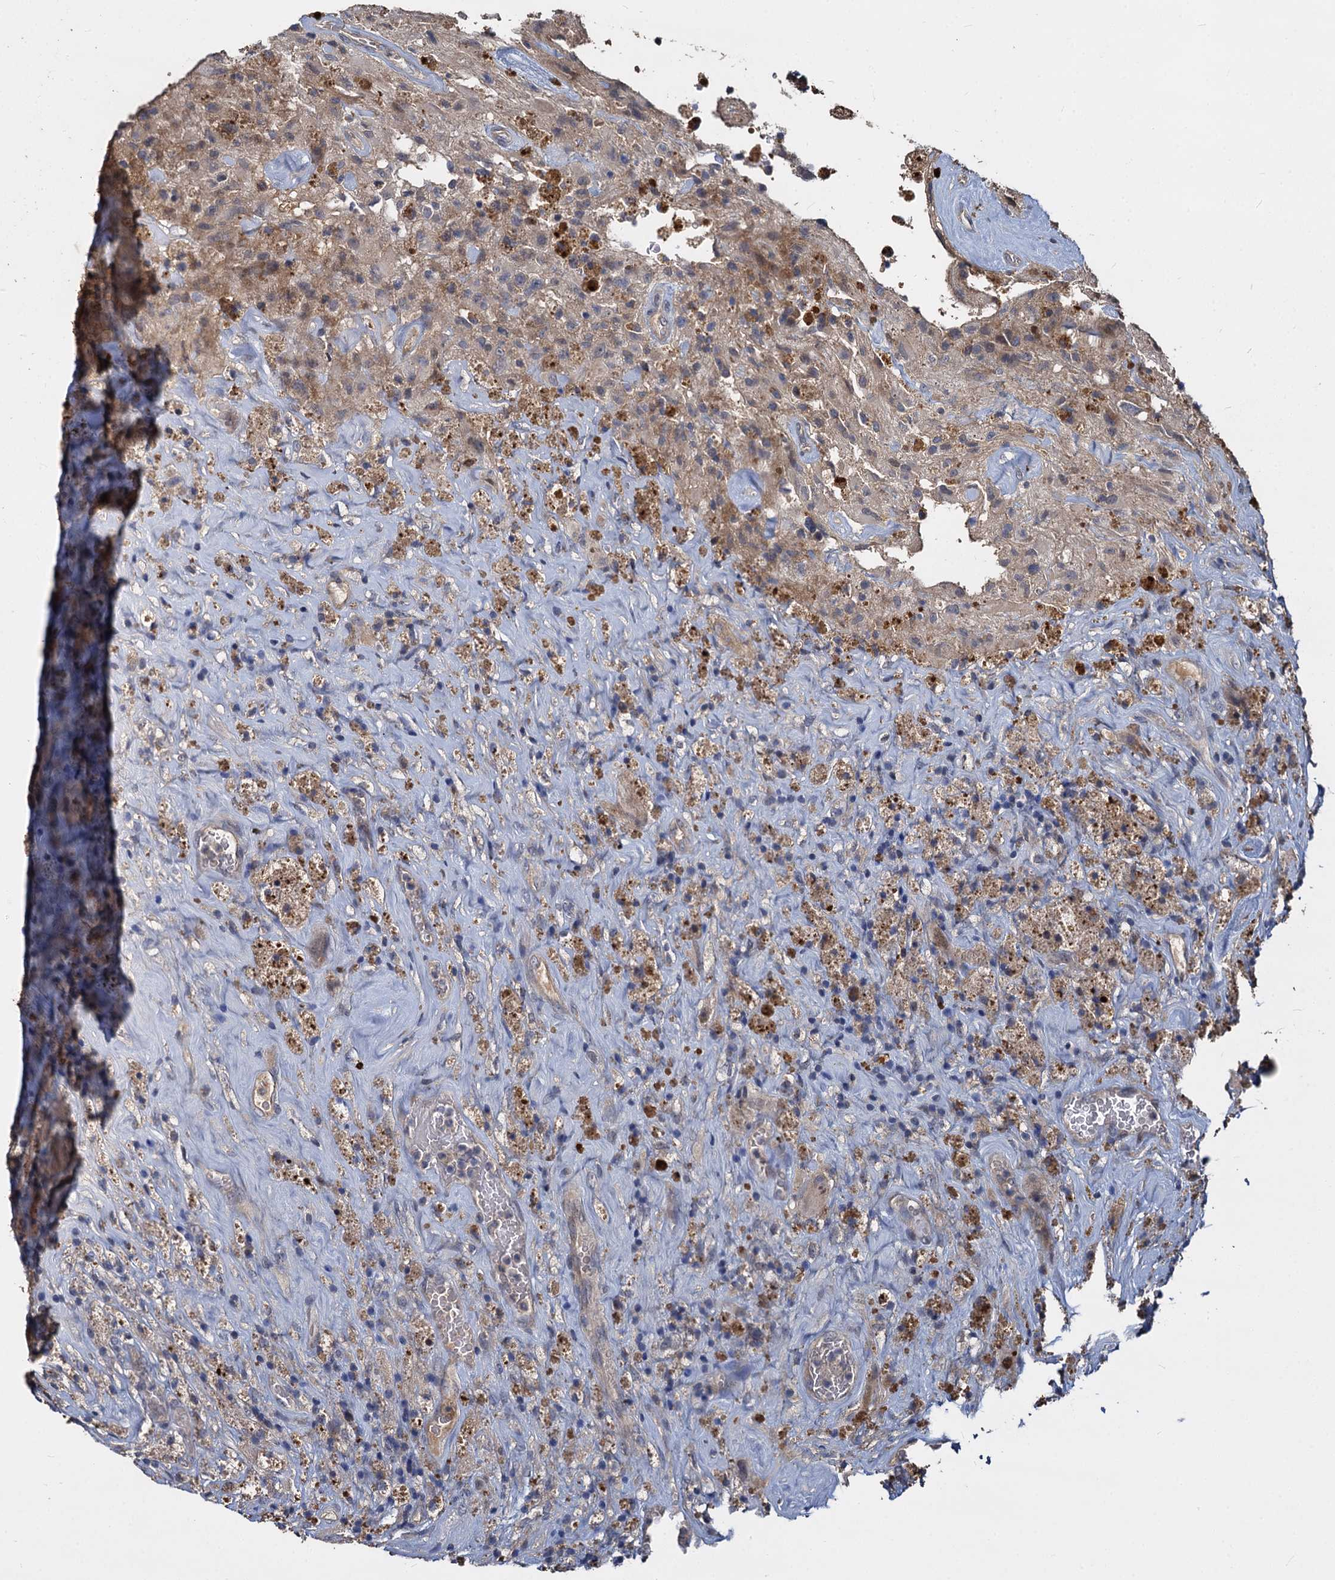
{"staining": {"intensity": "weak", "quantity": "<25%", "location": "cytoplasmic/membranous"}, "tissue": "glioma", "cell_type": "Tumor cells", "image_type": "cancer", "snomed": [{"axis": "morphology", "description": "Glioma, malignant, High grade"}, {"axis": "topography", "description": "Brain"}], "caption": "Glioma was stained to show a protein in brown. There is no significant positivity in tumor cells. The staining is performed using DAB (3,3'-diaminobenzidine) brown chromogen with nuclei counter-stained in using hematoxylin.", "gene": "CCDC184", "patient": {"sex": "male", "age": 69}}